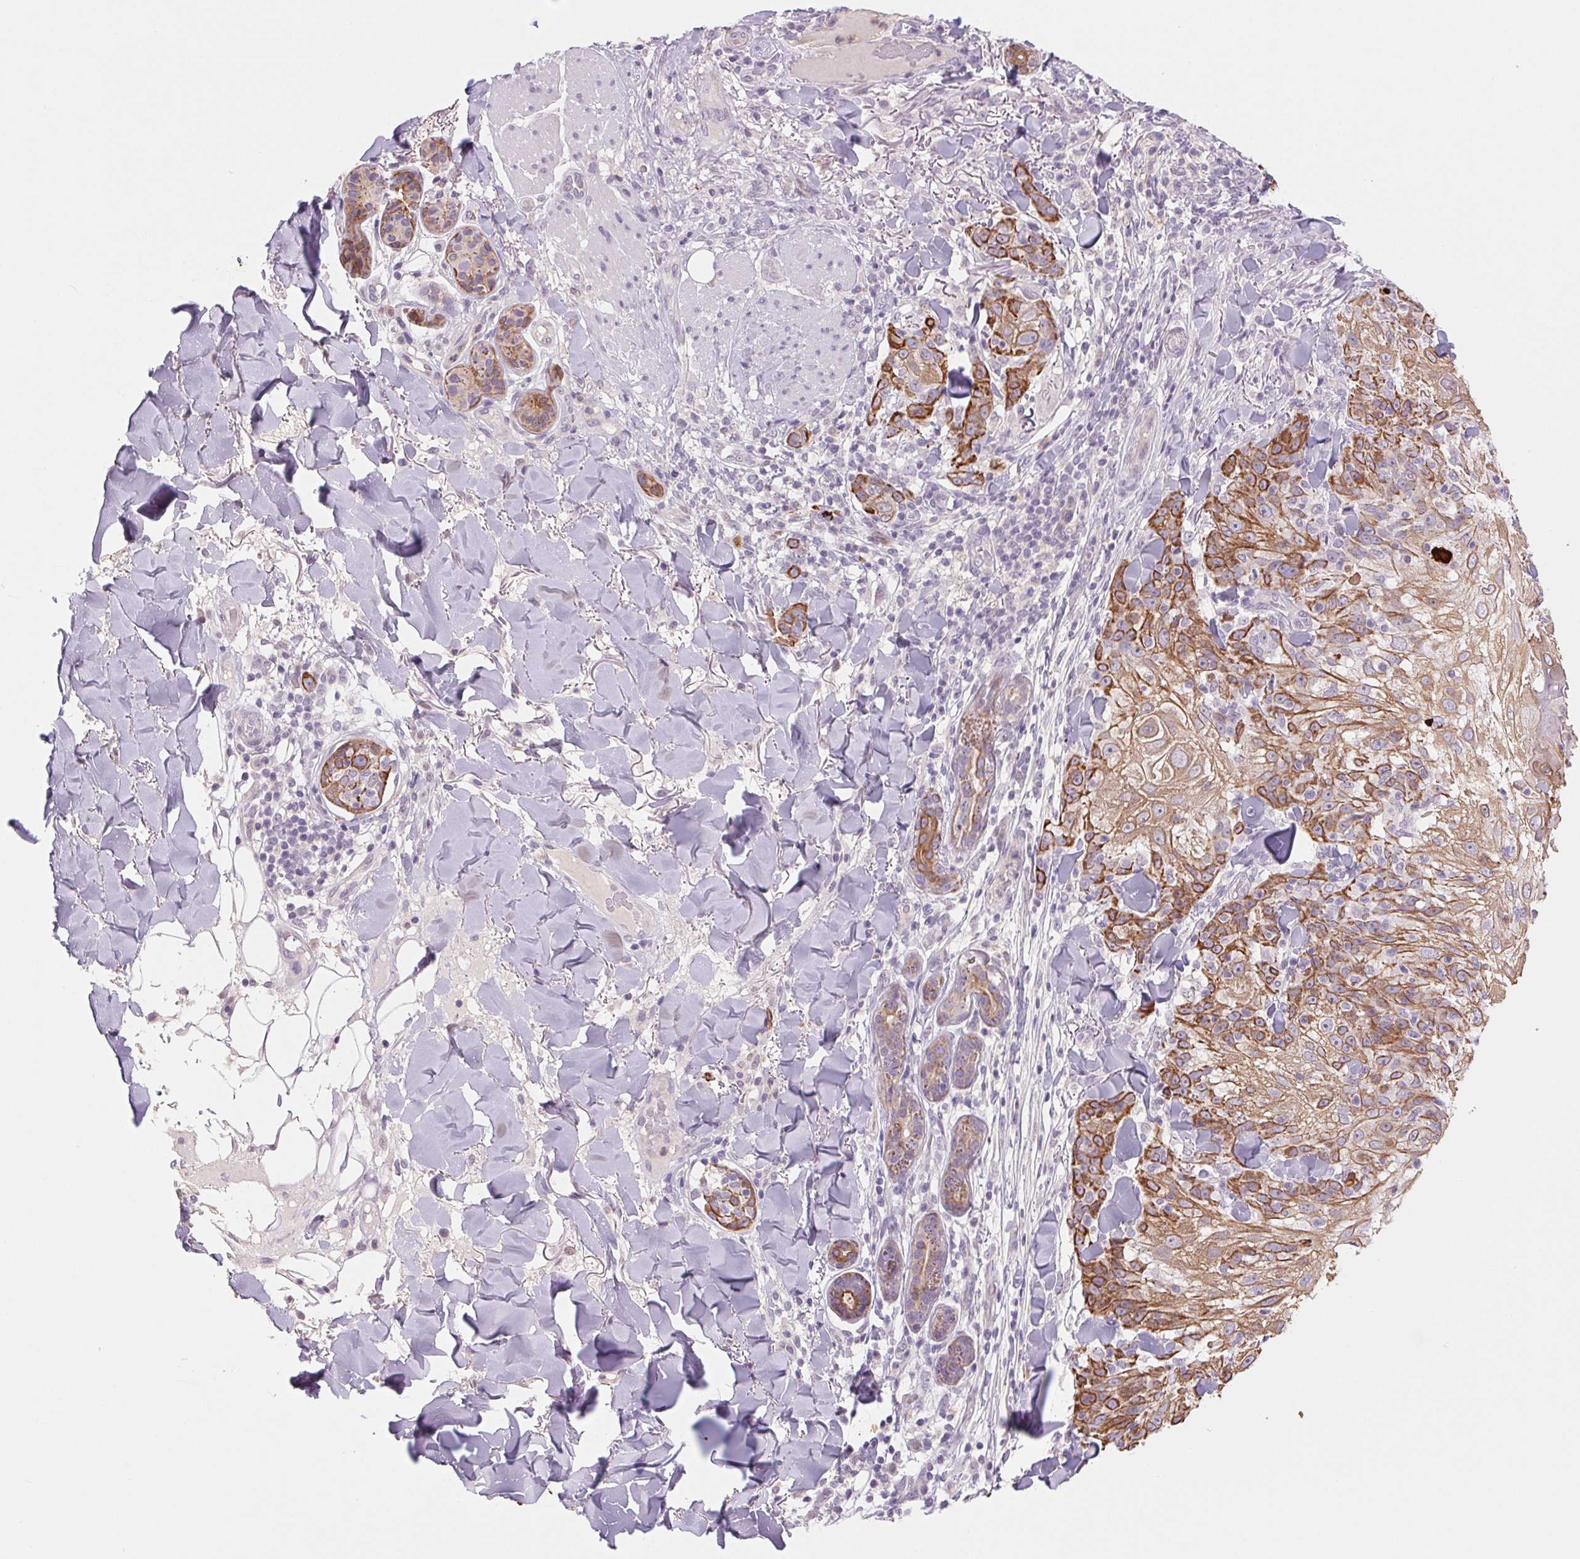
{"staining": {"intensity": "moderate", "quantity": ">75%", "location": "cytoplasmic/membranous"}, "tissue": "skin cancer", "cell_type": "Tumor cells", "image_type": "cancer", "snomed": [{"axis": "morphology", "description": "Normal tissue, NOS"}, {"axis": "morphology", "description": "Squamous cell carcinoma, NOS"}, {"axis": "topography", "description": "Skin"}], "caption": "Skin cancer stained for a protein (brown) shows moderate cytoplasmic/membranous positive positivity in about >75% of tumor cells.", "gene": "KRT1", "patient": {"sex": "female", "age": 83}}